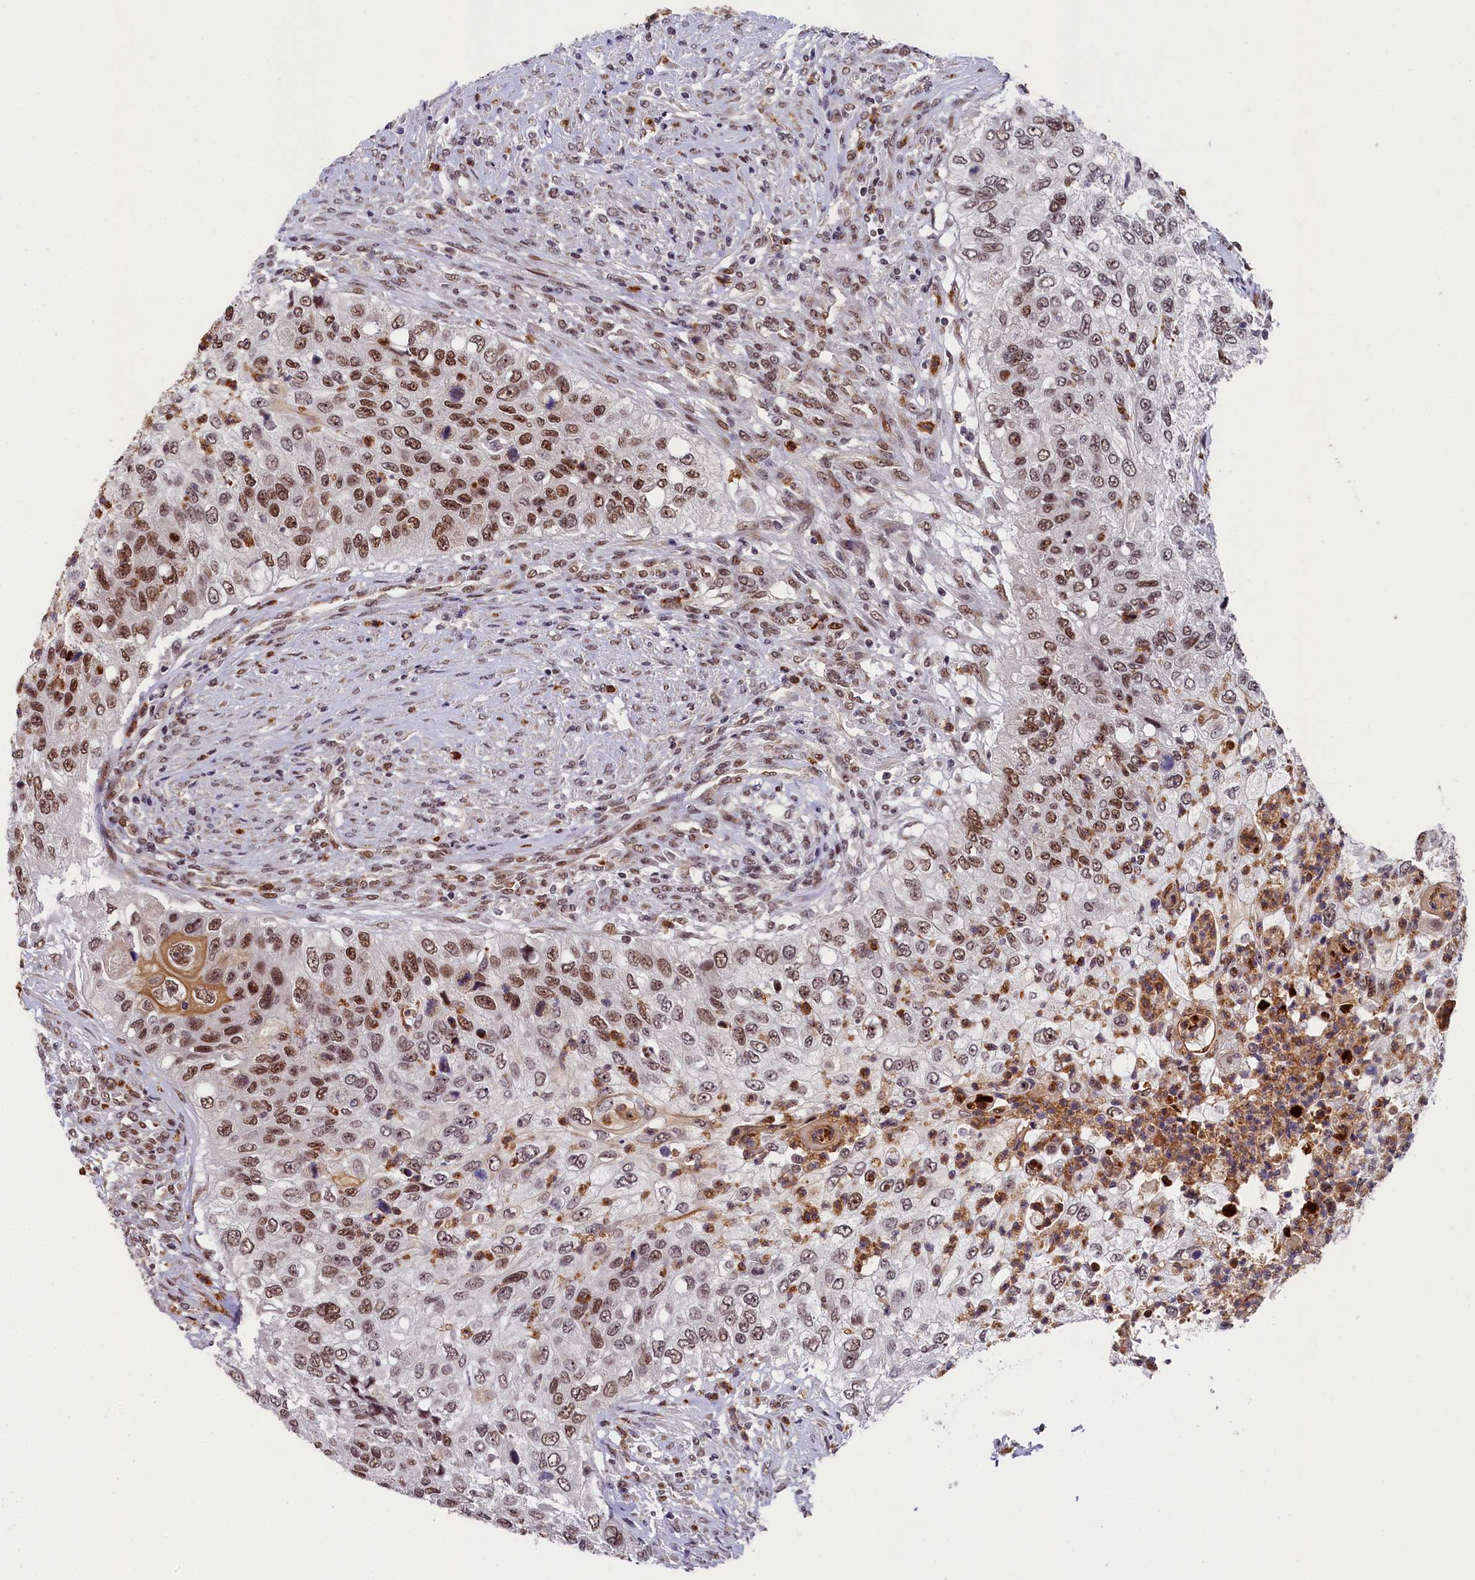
{"staining": {"intensity": "strong", "quantity": "25%-75%", "location": "nuclear"}, "tissue": "urothelial cancer", "cell_type": "Tumor cells", "image_type": "cancer", "snomed": [{"axis": "morphology", "description": "Urothelial carcinoma, High grade"}, {"axis": "topography", "description": "Urinary bladder"}], "caption": "High-magnification brightfield microscopy of urothelial cancer stained with DAB (3,3'-diaminobenzidine) (brown) and counterstained with hematoxylin (blue). tumor cells exhibit strong nuclear staining is present in about25%-75% of cells.", "gene": "ADIG", "patient": {"sex": "female", "age": 60}}